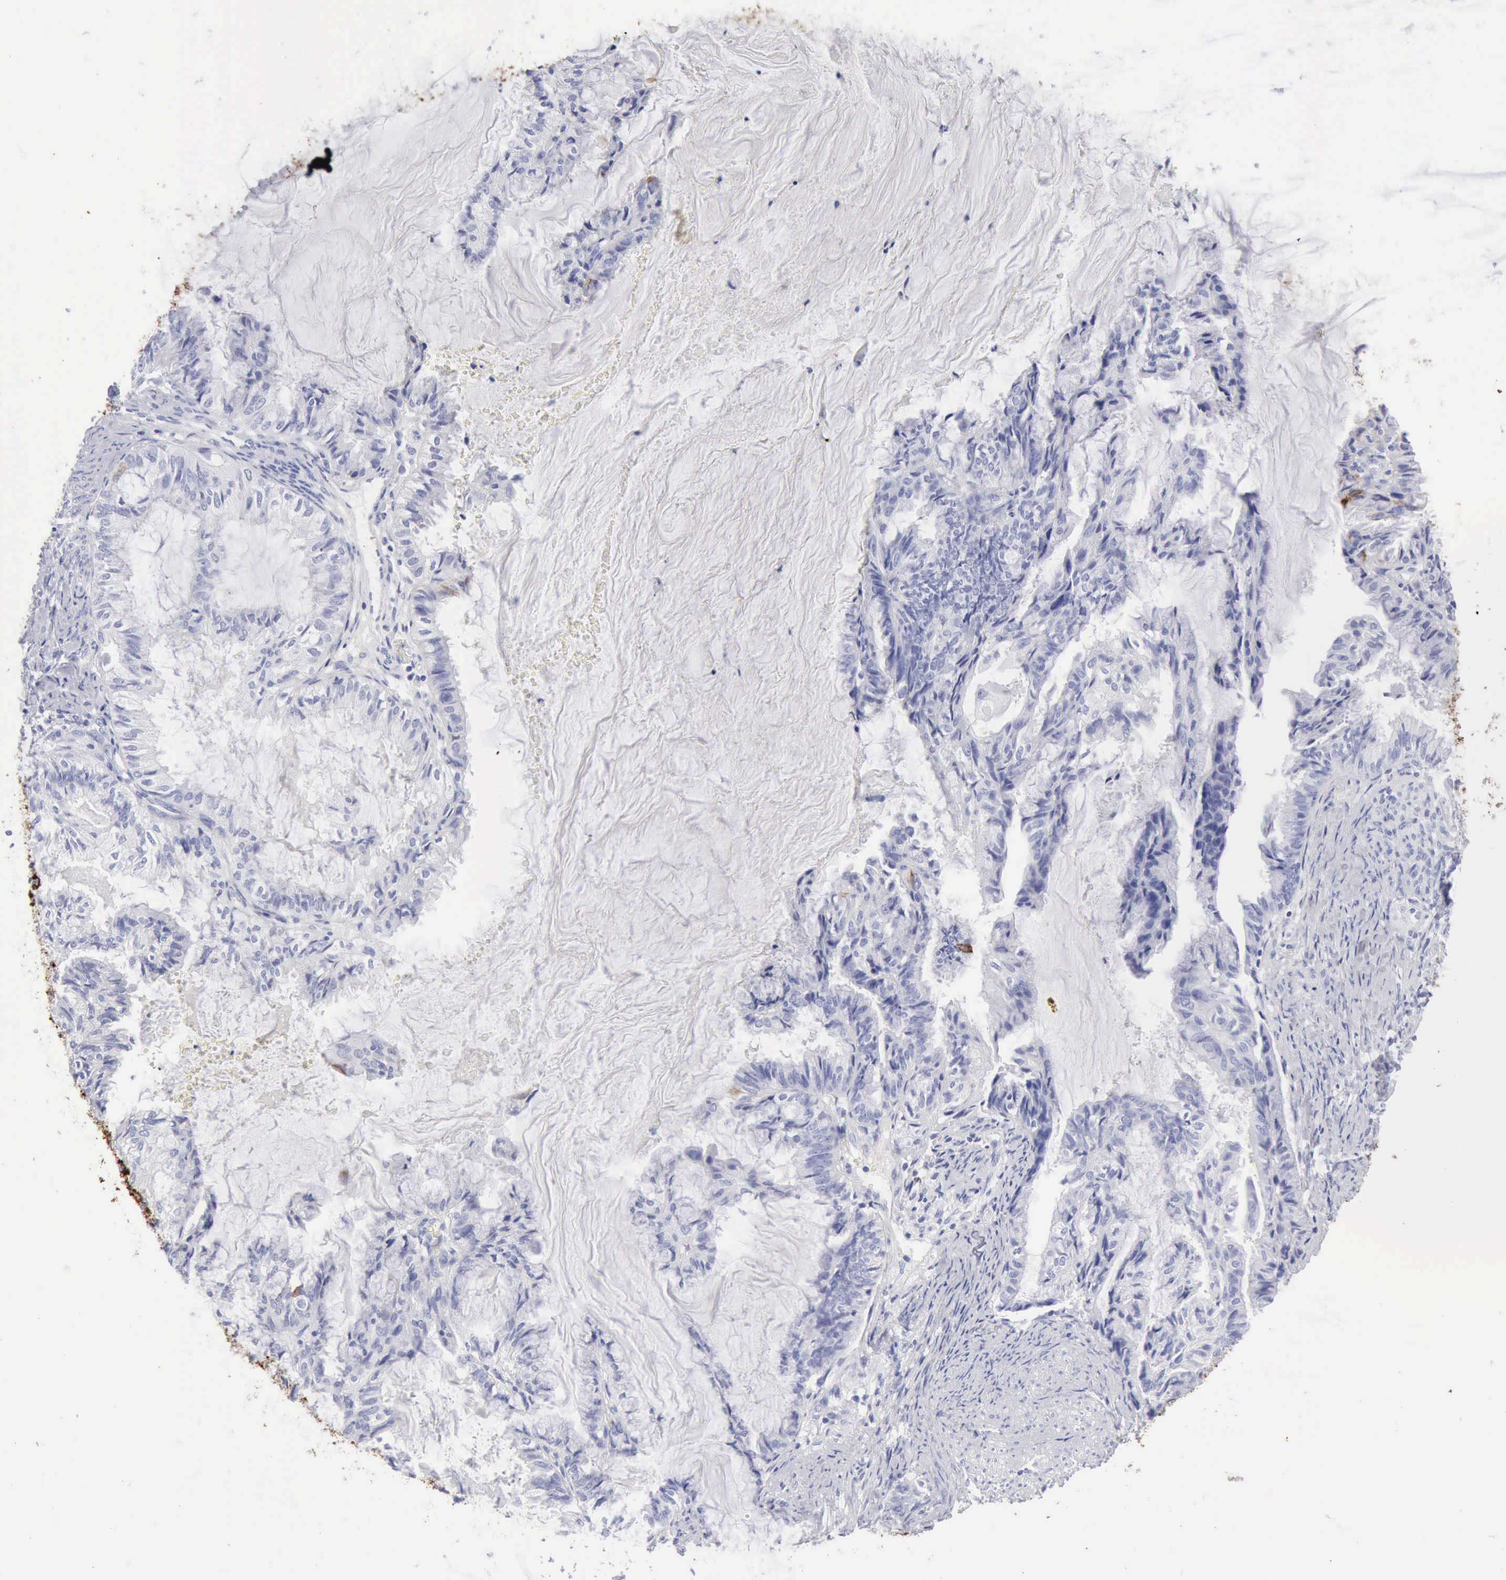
{"staining": {"intensity": "negative", "quantity": "none", "location": "none"}, "tissue": "endometrial cancer", "cell_type": "Tumor cells", "image_type": "cancer", "snomed": [{"axis": "morphology", "description": "Adenocarcinoma, NOS"}, {"axis": "topography", "description": "Endometrium"}], "caption": "Immunohistochemistry (IHC) of human adenocarcinoma (endometrial) demonstrates no staining in tumor cells.", "gene": "KRT5", "patient": {"sex": "female", "age": 86}}